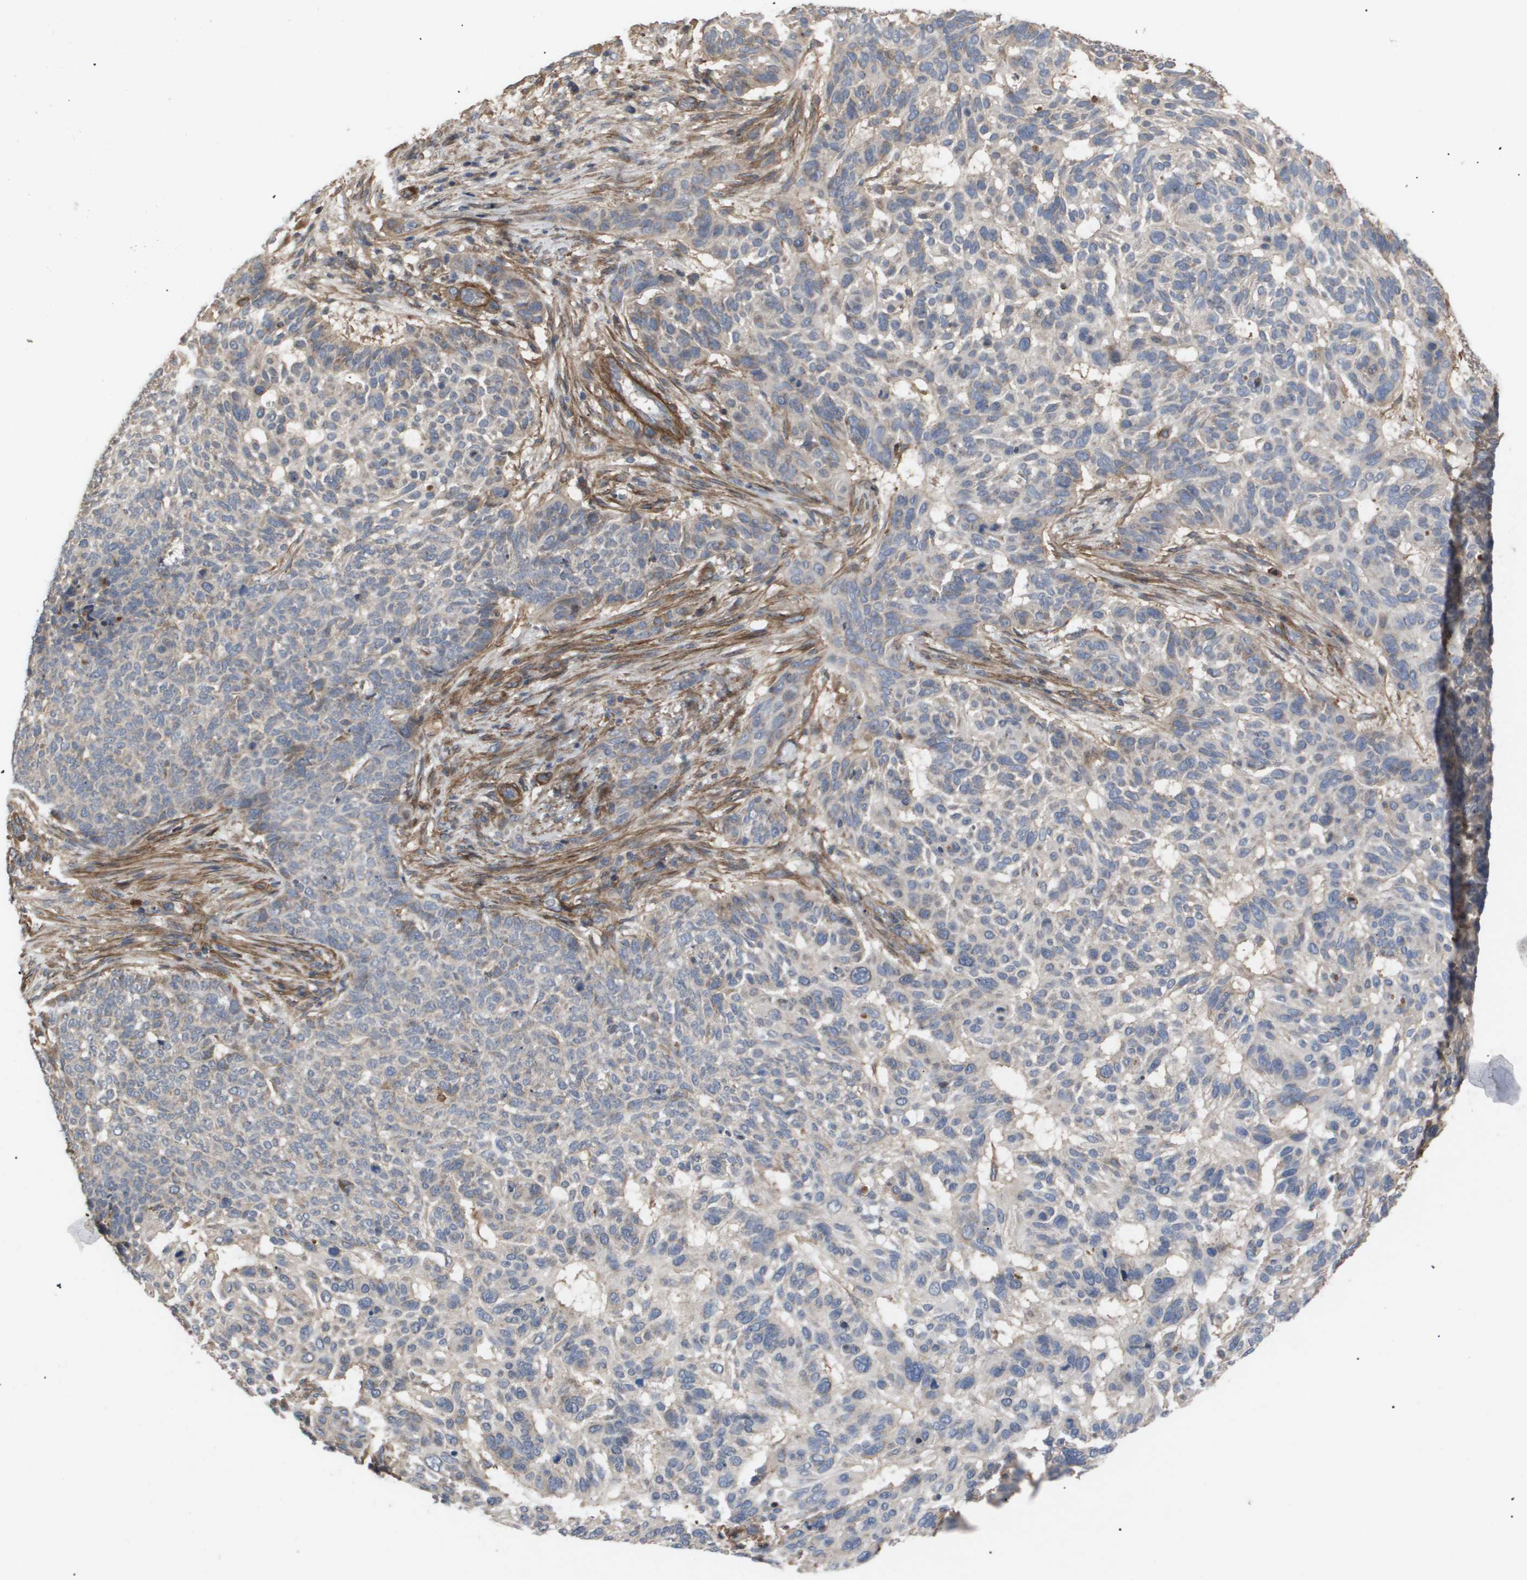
{"staining": {"intensity": "negative", "quantity": "none", "location": "none"}, "tissue": "skin cancer", "cell_type": "Tumor cells", "image_type": "cancer", "snomed": [{"axis": "morphology", "description": "Basal cell carcinoma"}, {"axis": "topography", "description": "Skin"}], "caption": "High power microscopy histopathology image of an IHC image of skin cancer (basal cell carcinoma), revealing no significant expression in tumor cells. The staining is performed using DAB (3,3'-diaminobenzidine) brown chromogen with nuclei counter-stained in using hematoxylin.", "gene": "TNS1", "patient": {"sex": "male", "age": 85}}